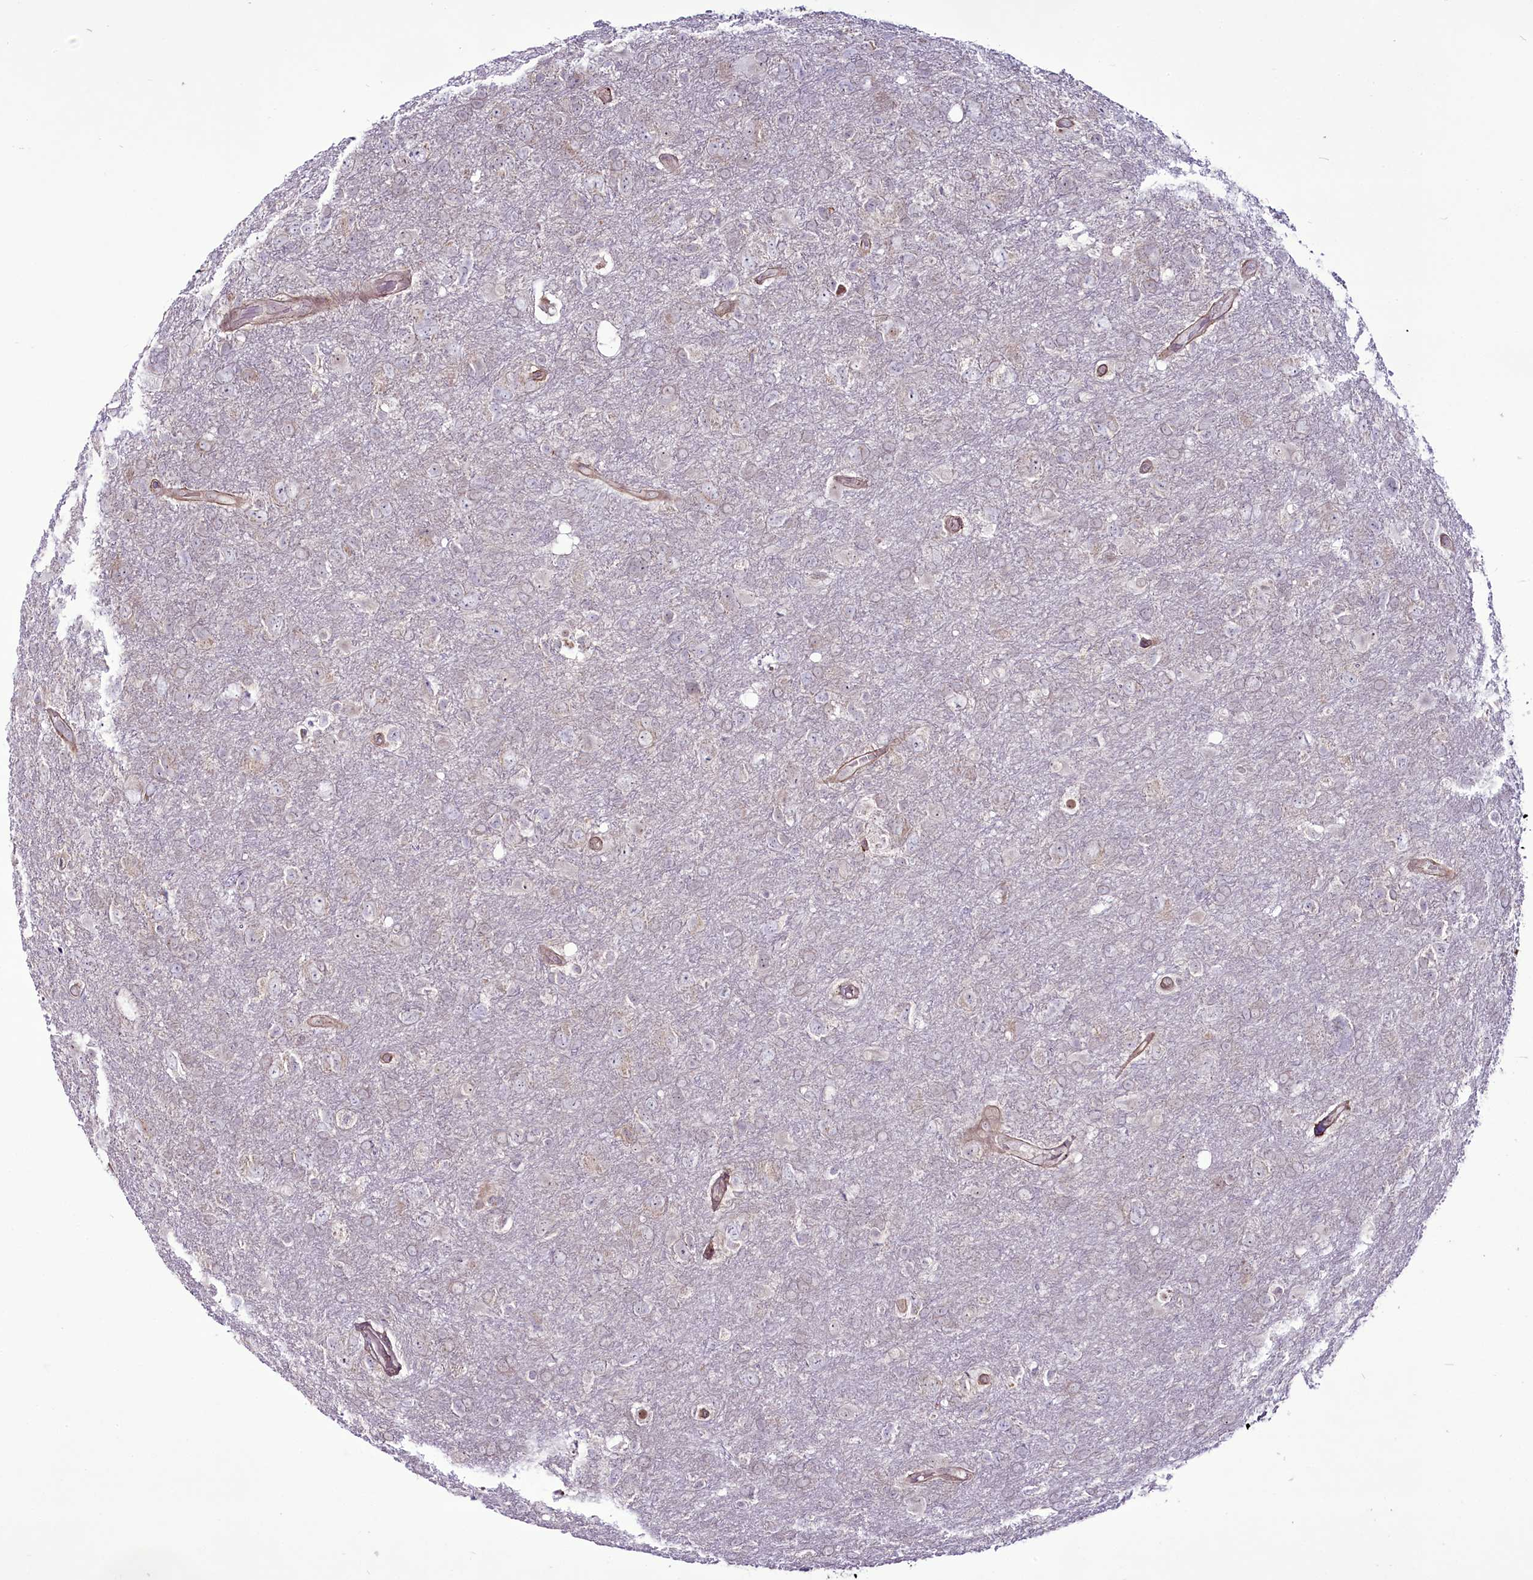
{"staining": {"intensity": "negative", "quantity": "none", "location": "none"}, "tissue": "glioma", "cell_type": "Tumor cells", "image_type": "cancer", "snomed": [{"axis": "morphology", "description": "Glioma, malignant, High grade"}, {"axis": "topography", "description": "Brain"}], "caption": "Photomicrograph shows no protein expression in tumor cells of glioma tissue.", "gene": "RSBN1", "patient": {"sex": "male", "age": 61}}